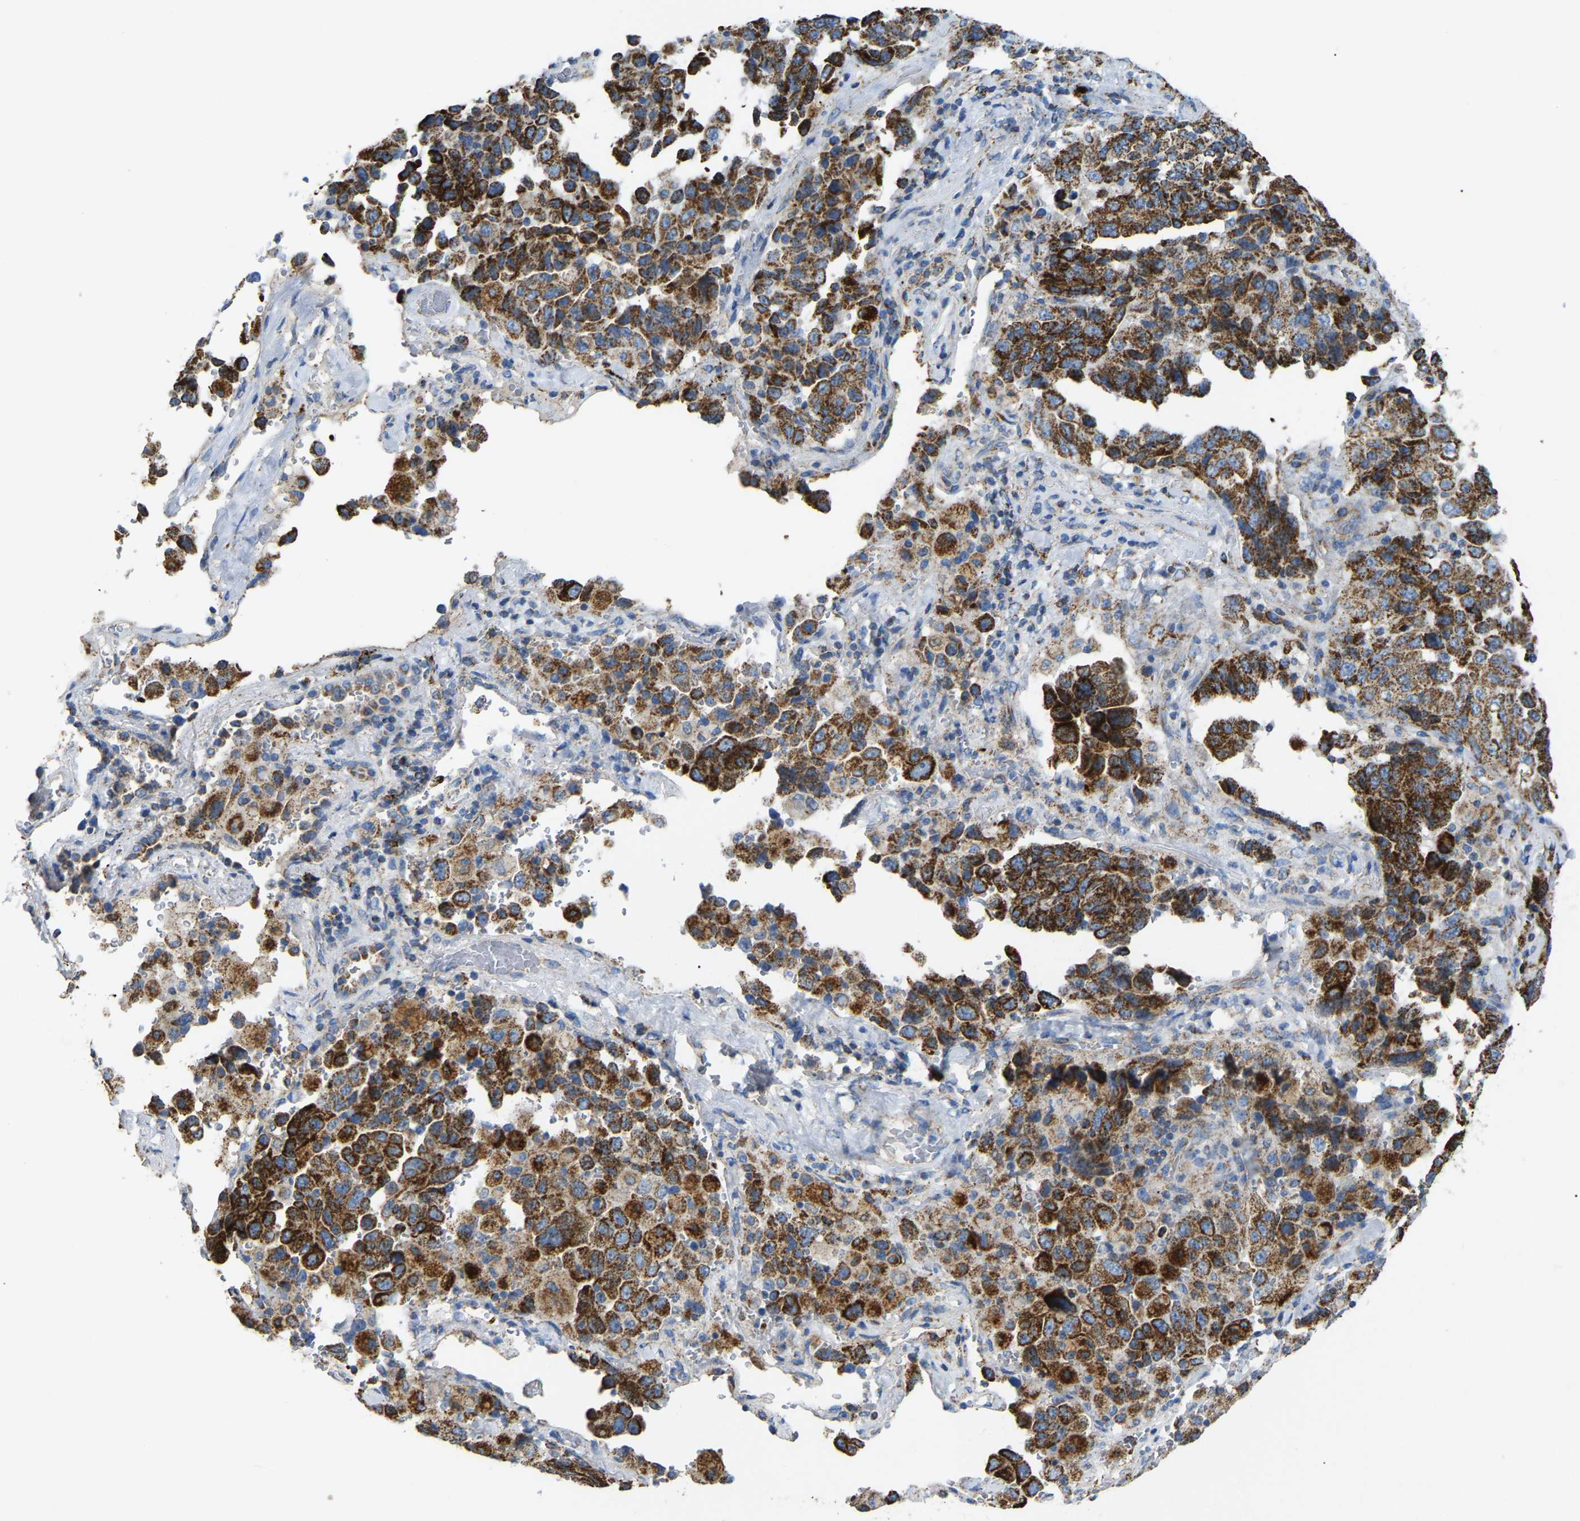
{"staining": {"intensity": "strong", "quantity": ">75%", "location": "cytoplasmic/membranous"}, "tissue": "lung cancer", "cell_type": "Tumor cells", "image_type": "cancer", "snomed": [{"axis": "morphology", "description": "Adenocarcinoma, NOS"}, {"axis": "topography", "description": "Lung"}], "caption": "DAB immunohistochemical staining of lung cancer displays strong cytoplasmic/membranous protein positivity in approximately >75% of tumor cells.", "gene": "HIBADH", "patient": {"sex": "female", "age": 51}}